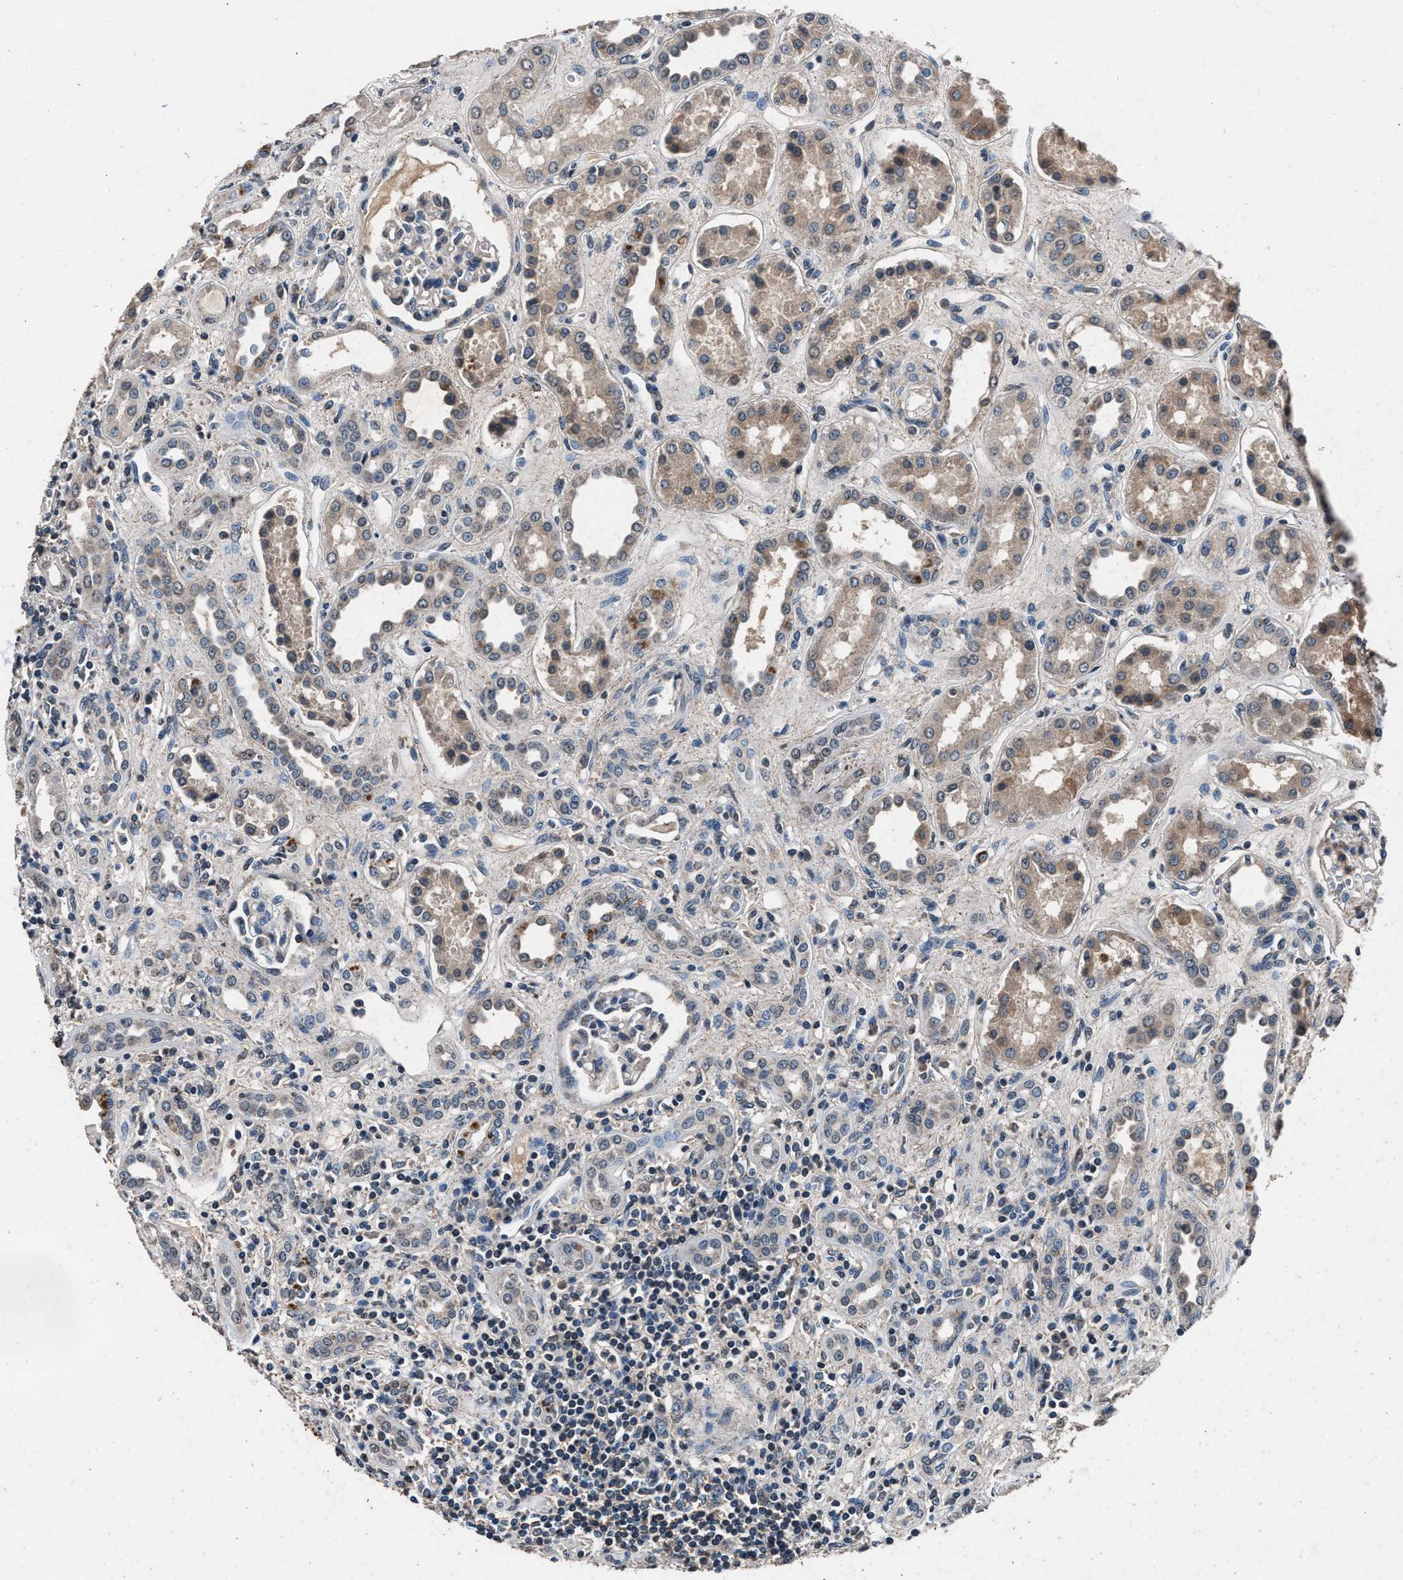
{"staining": {"intensity": "weak", "quantity": "<25%", "location": "cytoplasmic/membranous"}, "tissue": "kidney", "cell_type": "Cells in glomeruli", "image_type": "normal", "snomed": [{"axis": "morphology", "description": "Normal tissue, NOS"}, {"axis": "topography", "description": "Kidney"}], "caption": "Immunohistochemistry (IHC) image of unremarkable human kidney stained for a protein (brown), which reveals no expression in cells in glomeruli. (Immunohistochemistry, brightfield microscopy, high magnification).", "gene": "DENND6B", "patient": {"sex": "male", "age": 59}}